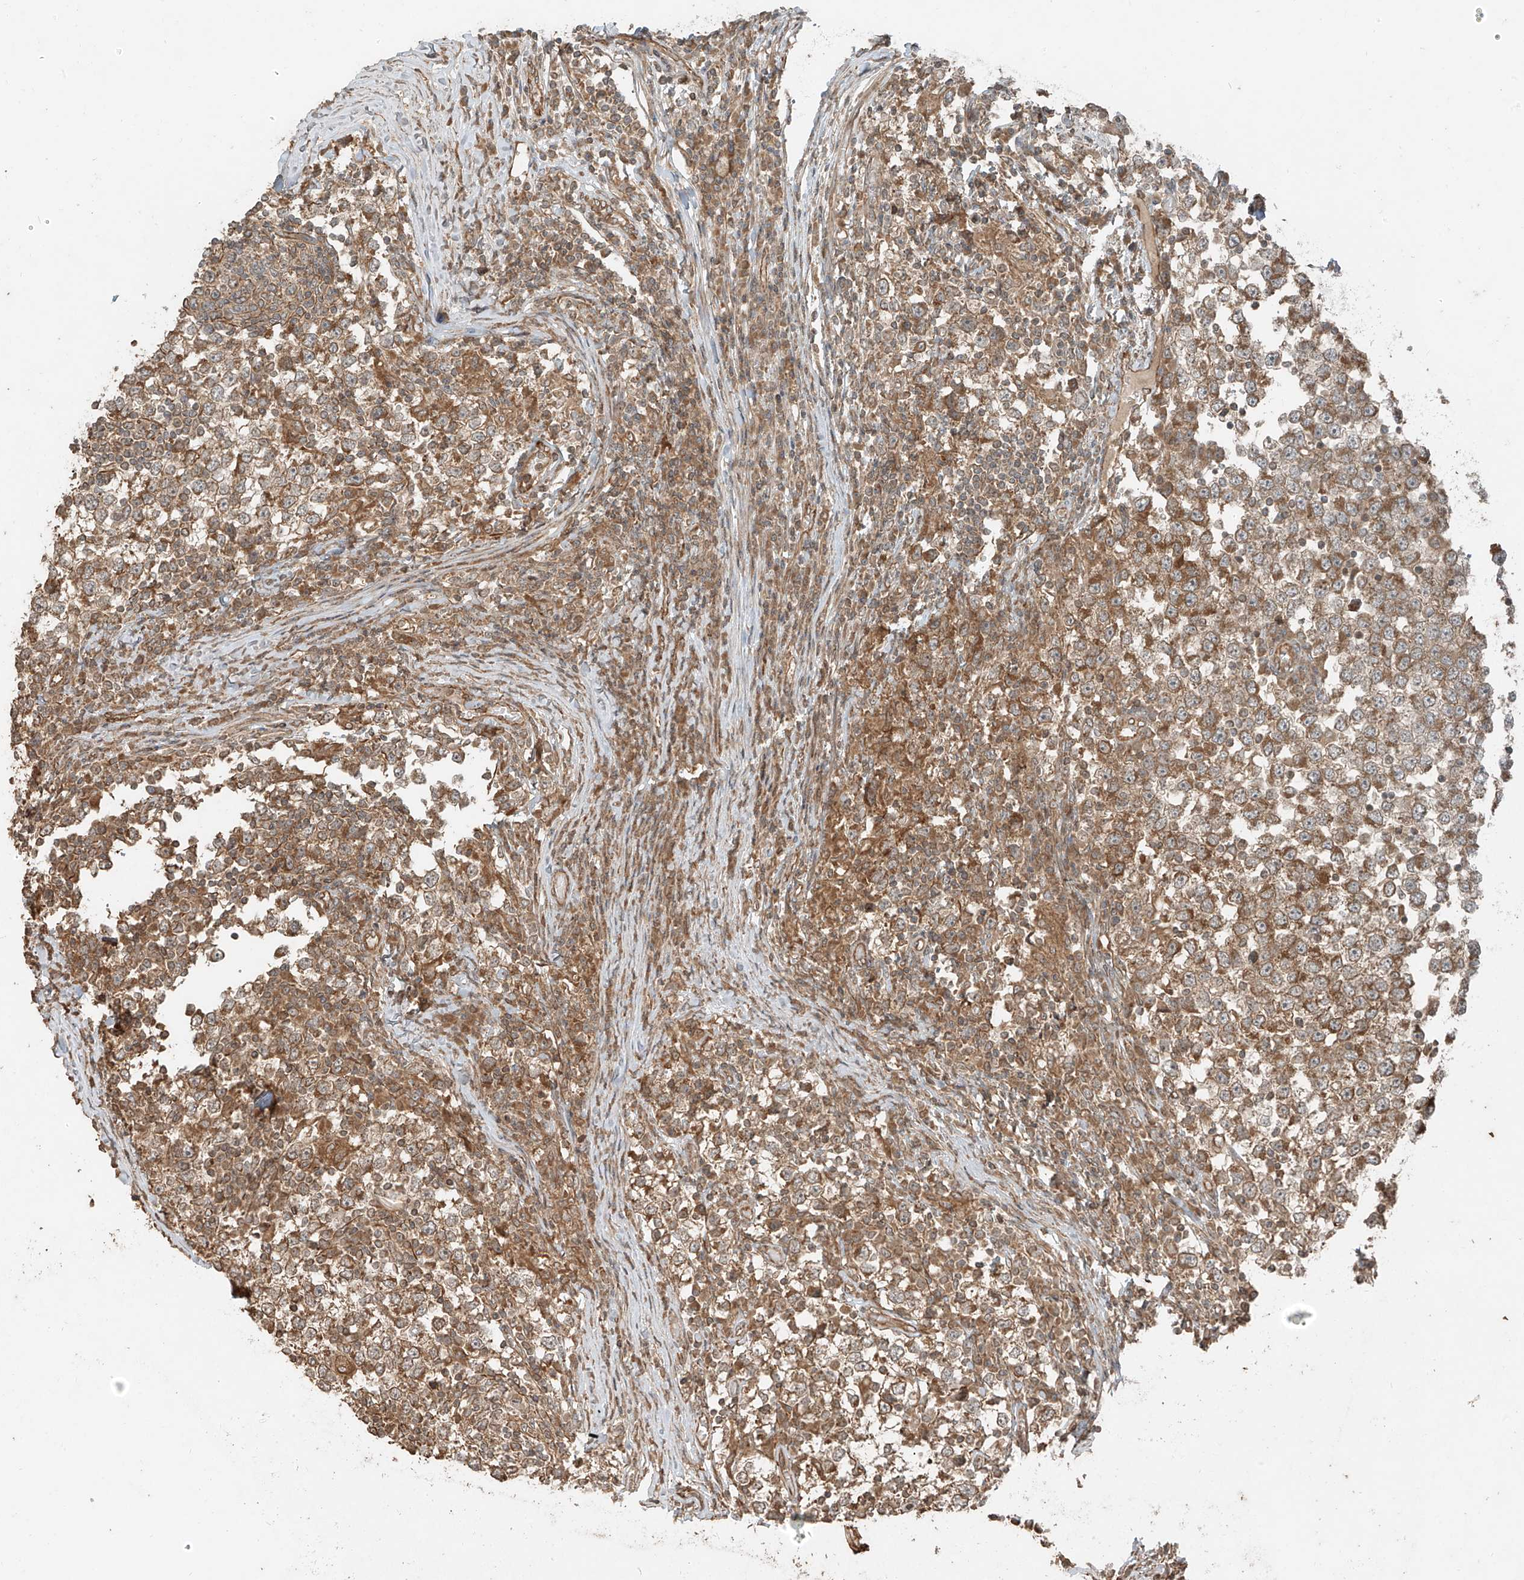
{"staining": {"intensity": "moderate", "quantity": ">75%", "location": "cytoplasmic/membranous"}, "tissue": "testis cancer", "cell_type": "Tumor cells", "image_type": "cancer", "snomed": [{"axis": "morphology", "description": "Seminoma, NOS"}, {"axis": "topography", "description": "Testis"}], "caption": "Human seminoma (testis) stained for a protein (brown) reveals moderate cytoplasmic/membranous positive expression in approximately >75% of tumor cells.", "gene": "ANKZF1", "patient": {"sex": "male", "age": 65}}